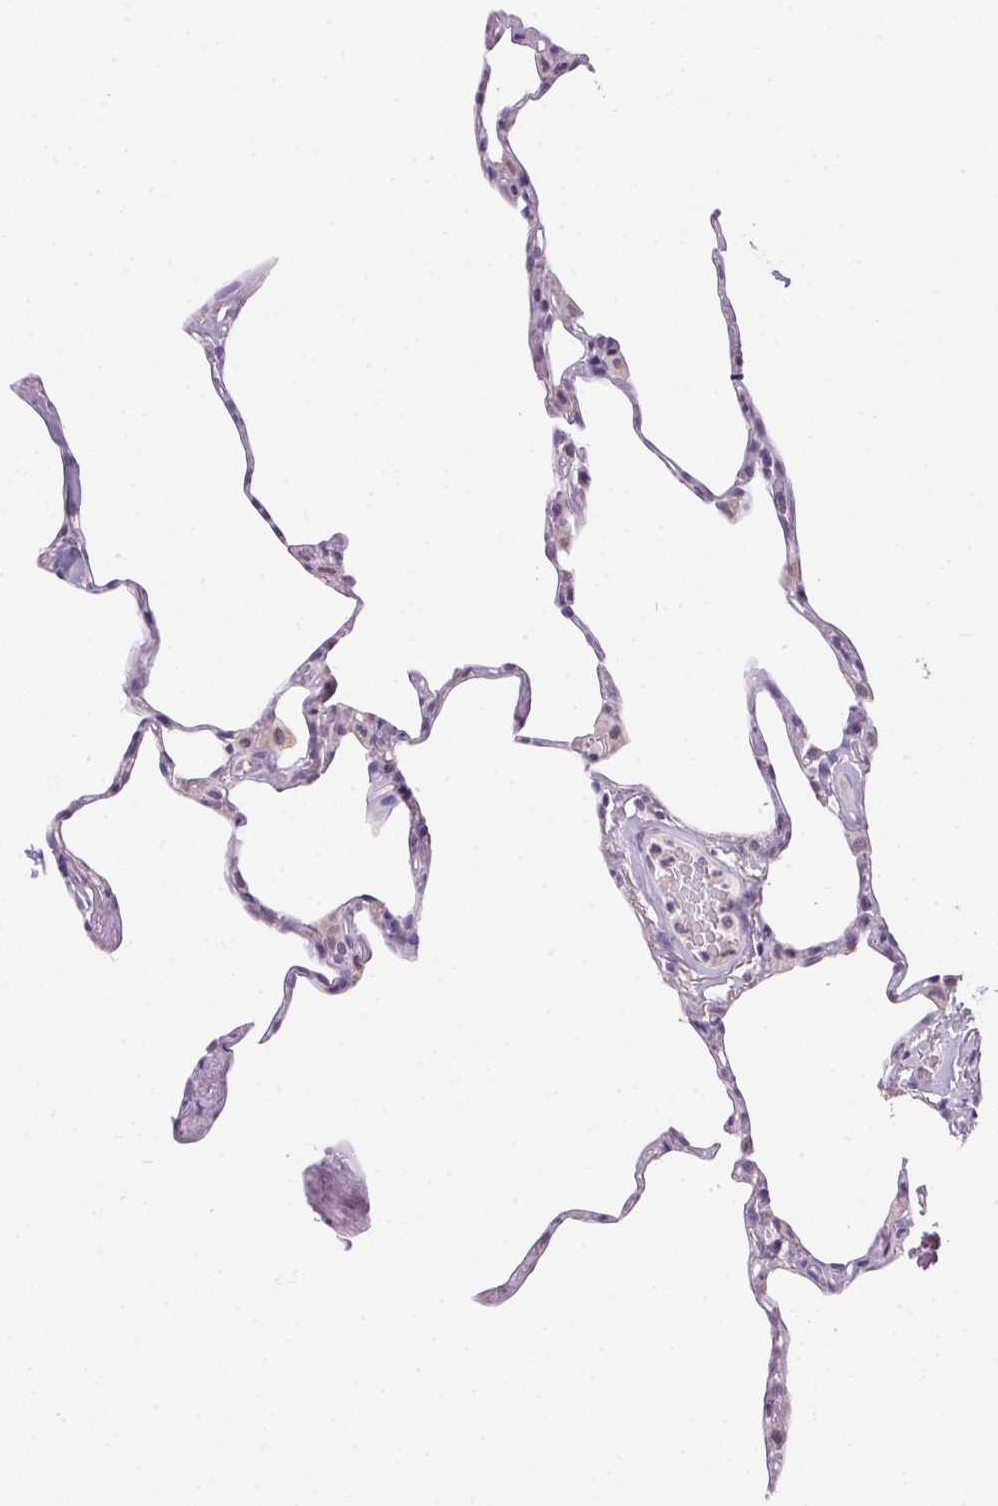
{"staining": {"intensity": "negative", "quantity": "none", "location": "none"}, "tissue": "lung", "cell_type": "Alveolar cells", "image_type": "normal", "snomed": [{"axis": "morphology", "description": "Normal tissue, NOS"}, {"axis": "topography", "description": "Lung"}], "caption": "Immunohistochemistry photomicrograph of unremarkable lung: lung stained with DAB reveals no significant protein positivity in alveolar cells. (Immunohistochemistry, brightfield microscopy, high magnification).", "gene": "SPACA9", "patient": {"sex": "male", "age": 65}}